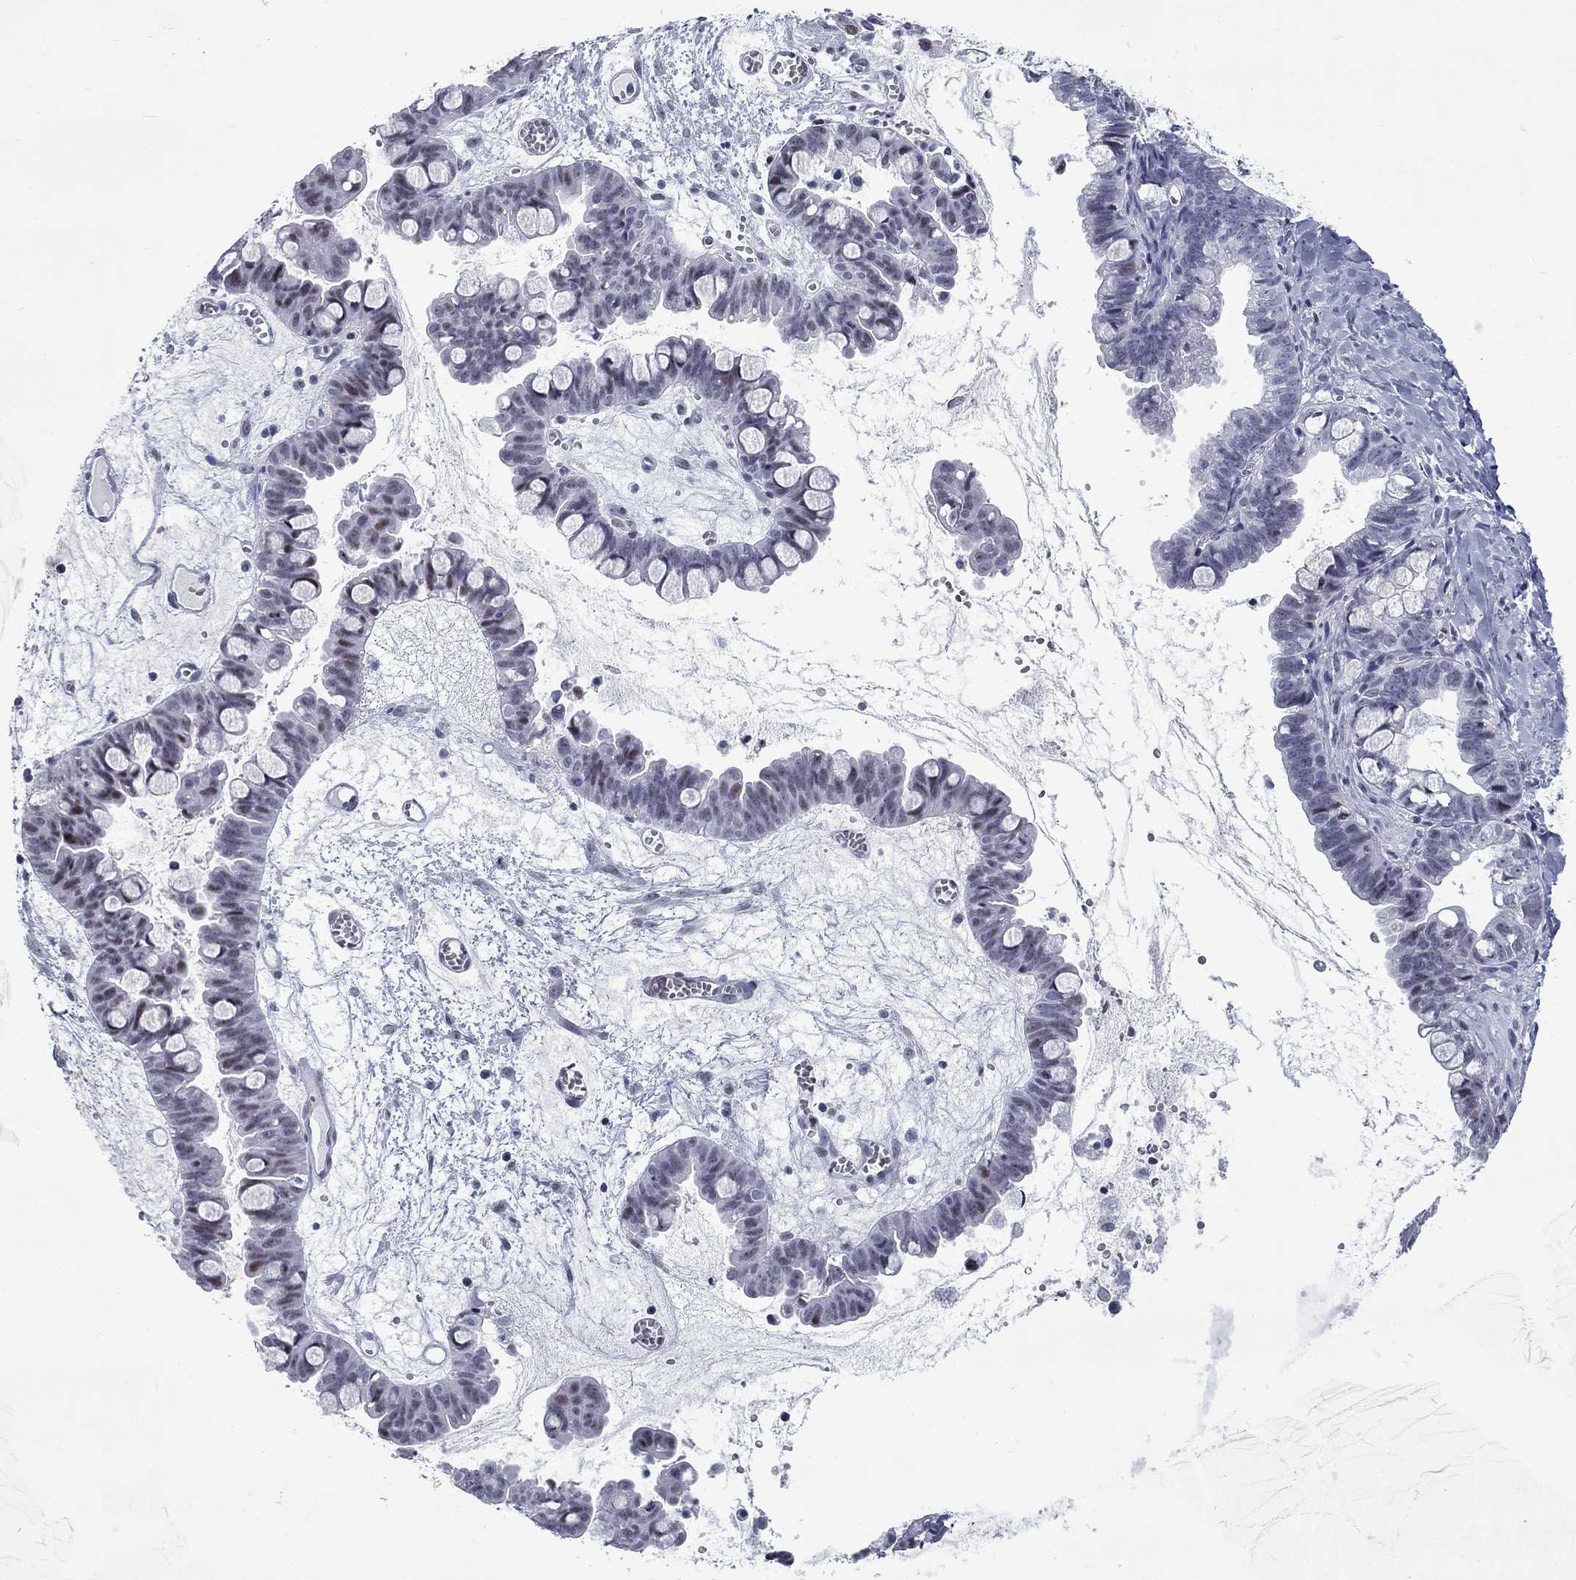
{"staining": {"intensity": "weak", "quantity": "<25%", "location": "nuclear"}, "tissue": "ovarian cancer", "cell_type": "Tumor cells", "image_type": "cancer", "snomed": [{"axis": "morphology", "description": "Cystadenocarcinoma, mucinous, NOS"}, {"axis": "topography", "description": "Ovary"}], "caption": "Immunohistochemistry (IHC) image of neoplastic tissue: ovarian cancer (mucinous cystadenocarcinoma) stained with DAB displays no significant protein staining in tumor cells. (DAB immunohistochemistry (IHC) visualized using brightfield microscopy, high magnification).", "gene": "ASF1B", "patient": {"sex": "female", "age": 63}}